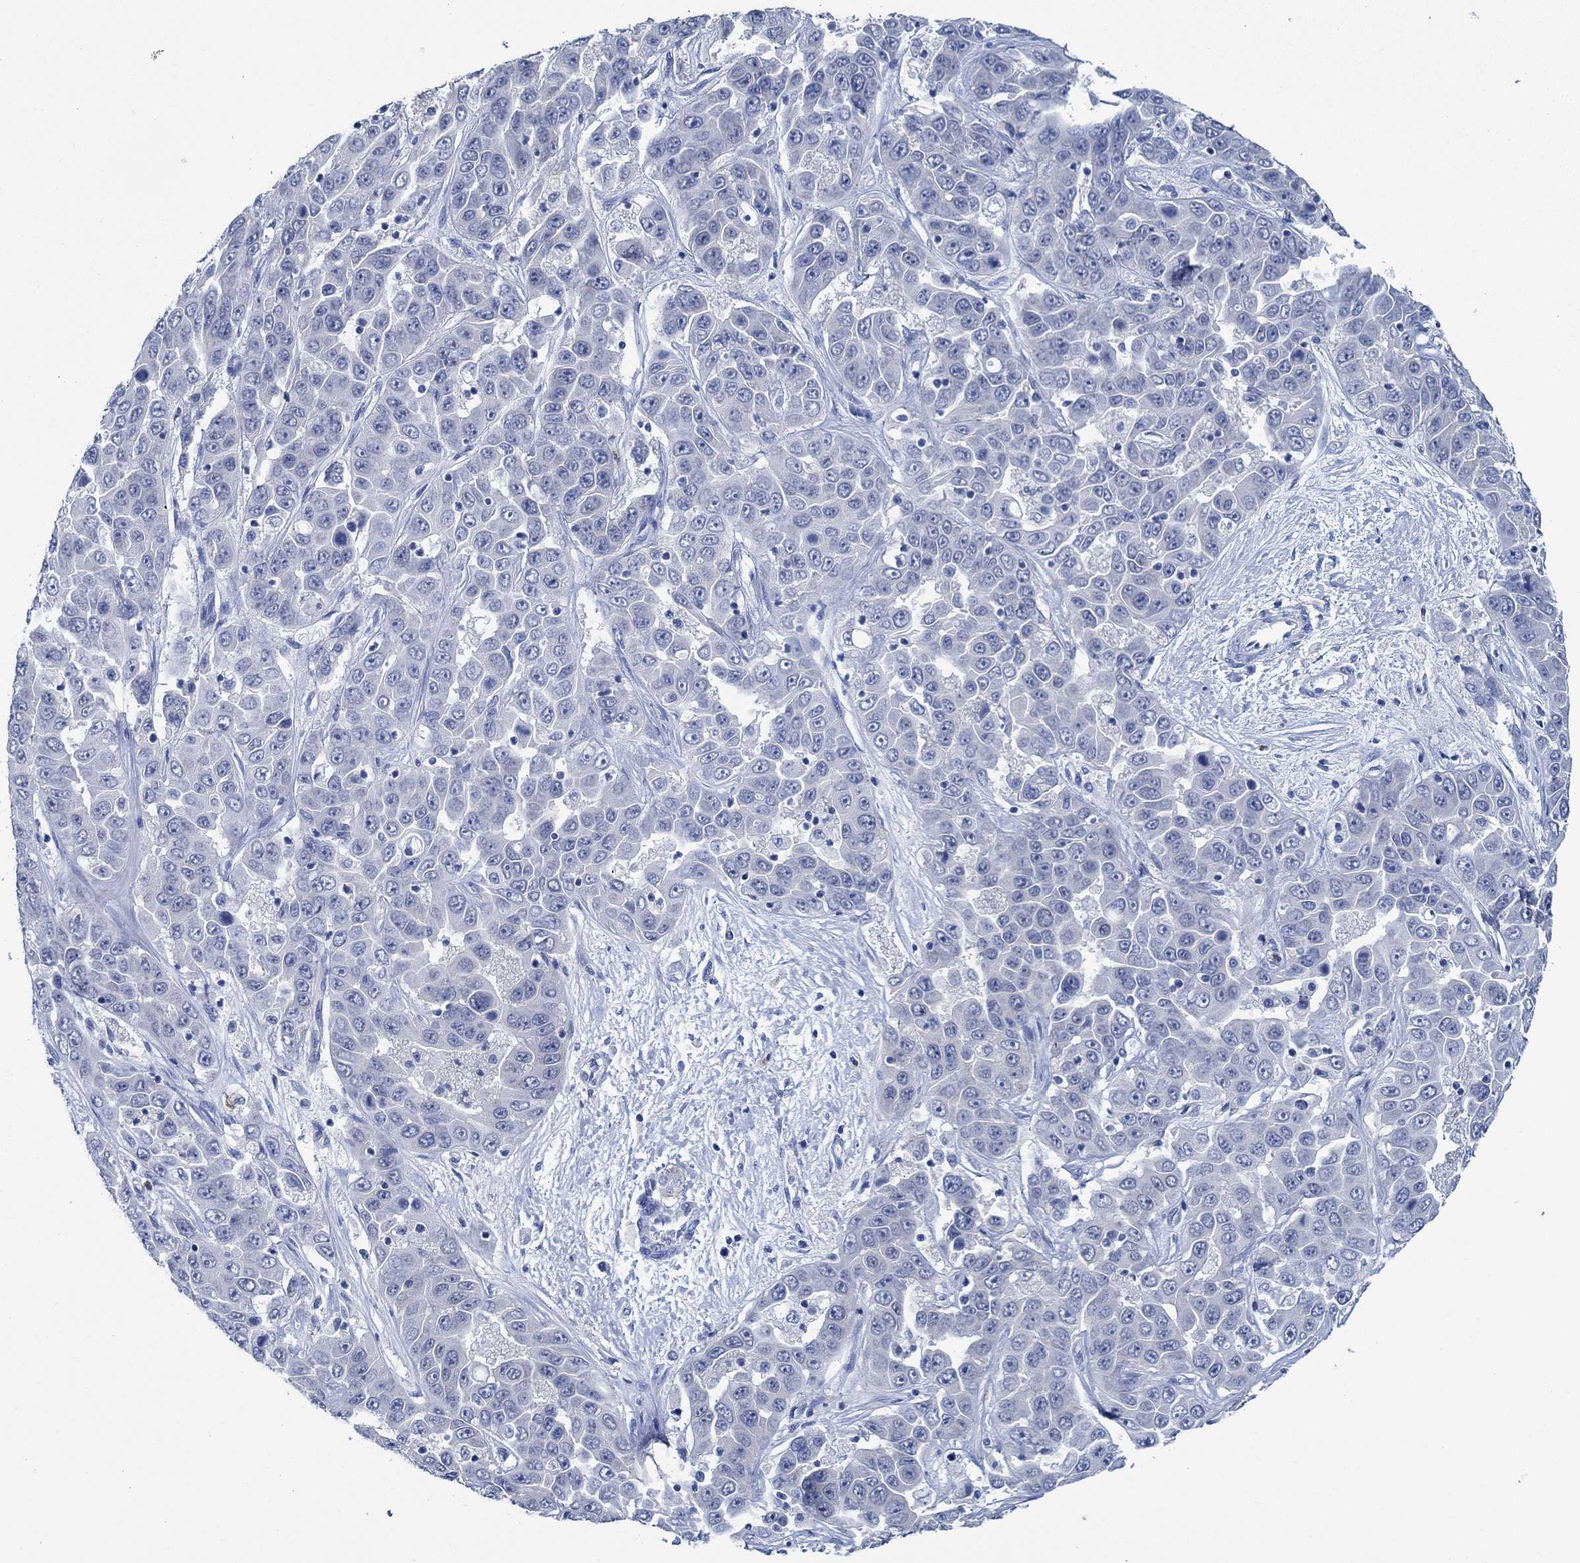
{"staining": {"intensity": "negative", "quantity": "none", "location": "none"}, "tissue": "liver cancer", "cell_type": "Tumor cells", "image_type": "cancer", "snomed": [{"axis": "morphology", "description": "Cholangiocarcinoma"}, {"axis": "topography", "description": "Liver"}], "caption": "Immunohistochemistry (IHC) micrograph of neoplastic tissue: human liver cancer stained with DAB (3,3'-diaminobenzidine) displays no significant protein staining in tumor cells. The staining was performed using DAB (3,3'-diaminobenzidine) to visualize the protein expression in brown, while the nuclei were stained in blue with hematoxylin (Magnification: 20x).", "gene": "ZNF671", "patient": {"sex": "female", "age": 52}}